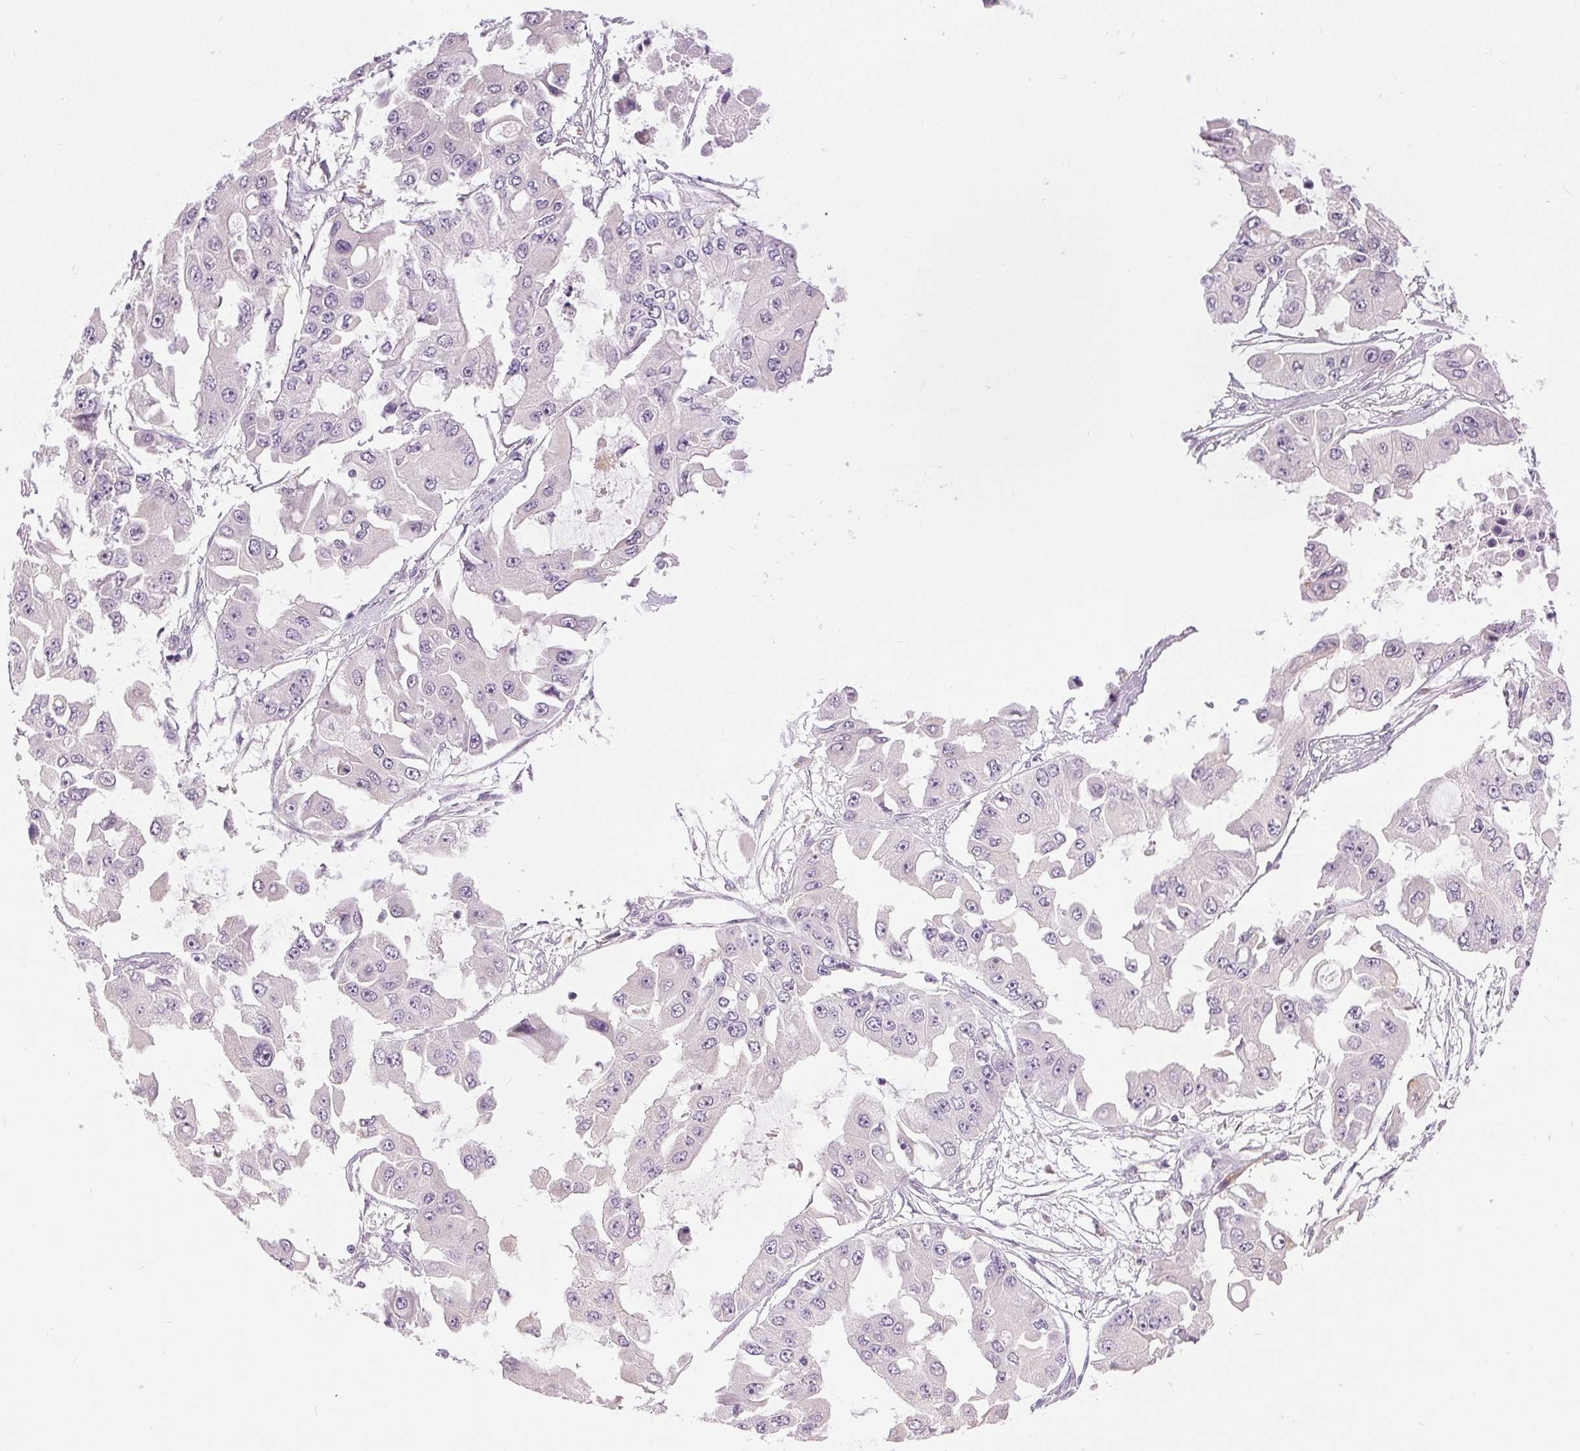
{"staining": {"intensity": "moderate", "quantity": "<25%", "location": "cytoplasmic/membranous"}, "tissue": "ovarian cancer", "cell_type": "Tumor cells", "image_type": "cancer", "snomed": [{"axis": "morphology", "description": "Cystadenocarcinoma, serous, NOS"}, {"axis": "topography", "description": "Ovary"}], "caption": "Immunohistochemistry (IHC) (DAB) staining of human serous cystadenocarcinoma (ovarian) reveals moderate cytoplasmic/membranous protein staining in about <25% of tumor cells.", "gene": "DSG3", "patient": {"sex": "female", "age": 56}}